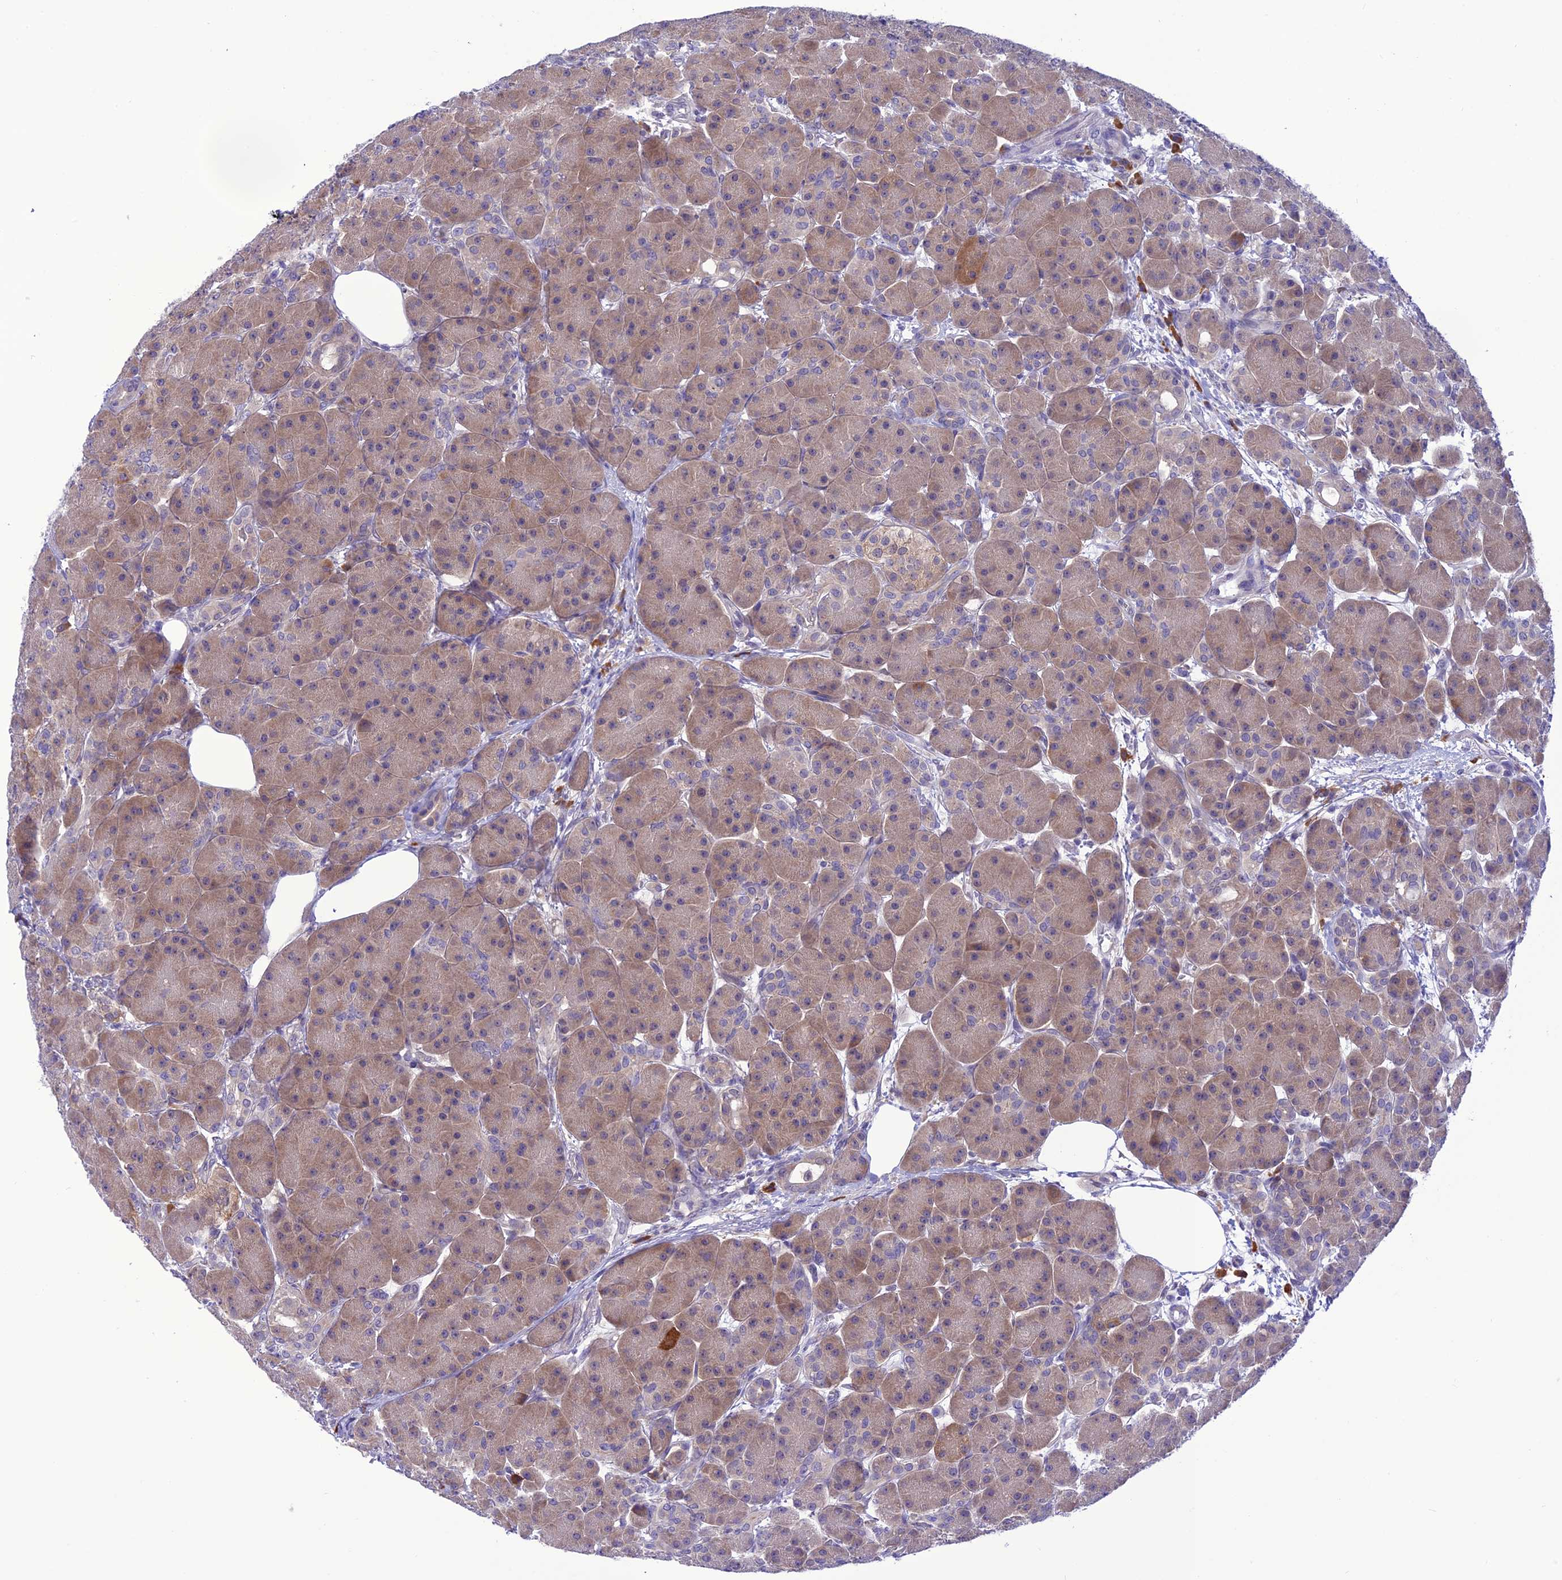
{"staining": {"intensity": "strong", "quantity": "<25%", "location": "cytoplasmic/membranous"}, "tissue": "pancreas", "cell_type": "Exocrine glandular cells", "image_type": "normal", "snomed": [{"axis": "morphology", "description": "Normal tissue, NOS"}, {"axis": "topography", "description": "Pancreas"}], "caption": "DAB immunohistochemical staining of unremarkable pancreas demonstrates strong cytoplasmic/membranous protein expression in about <25% of exocrine glandular cells. (brown staining indicates protein expression, while blue staining denotes nuclei).", "gene": "RNF126", "patient": {"sex": "male", "age": 63}}